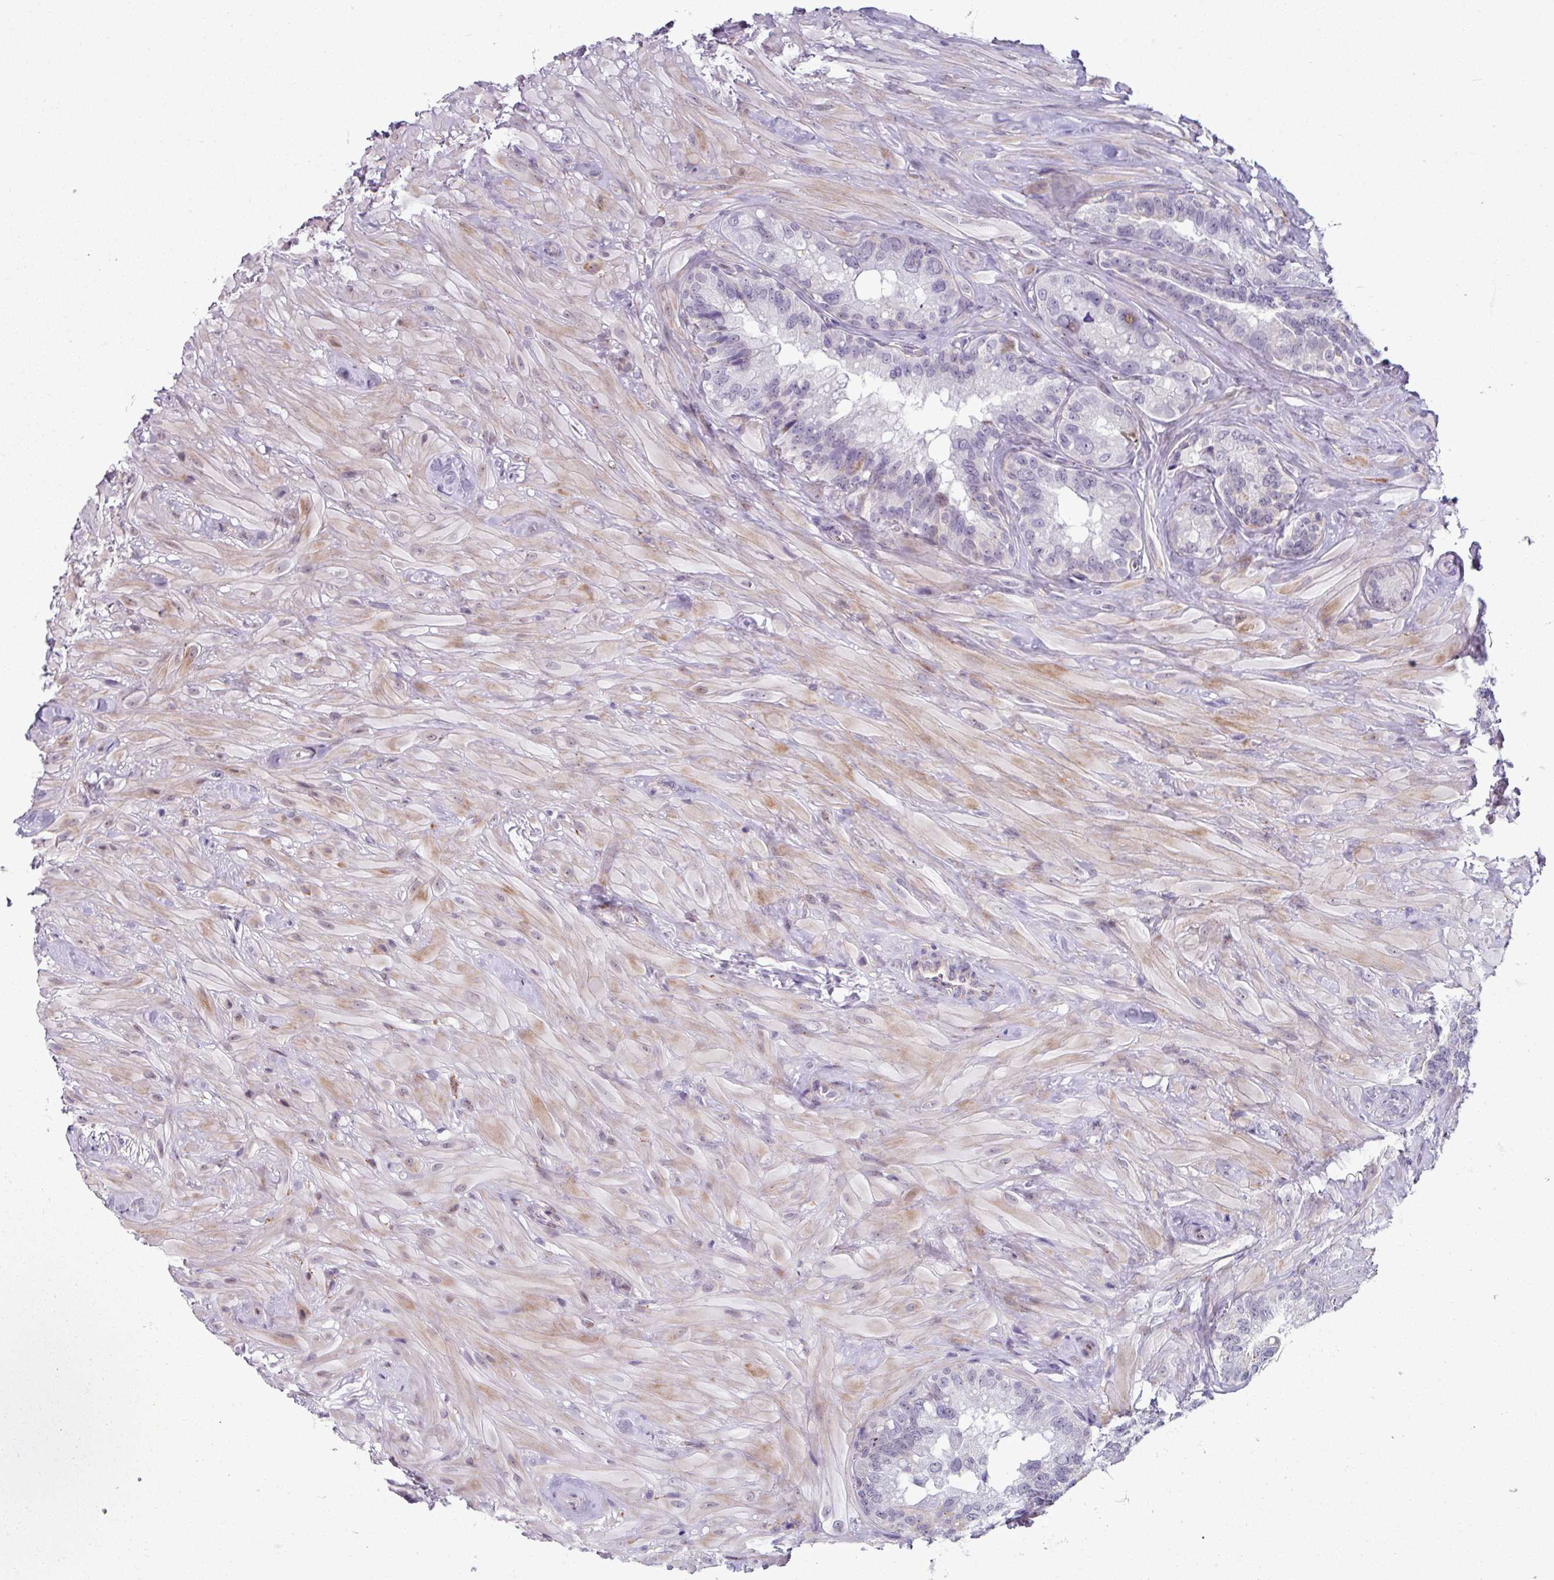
{"staining": {"intensity": "weak", "quantity": "25%-75%", "location": "cytoplasmic/membranous"}, "tissue": "seminal vesicle", "cell_type": "Glandular cells", "image_type": "normal", "snomed": [{"axis": "morphology", "description": "Normal tissue, NOS"}, {"axis": "topography", "description": "Seminal veicle"}], "caption": "A brown stain highlights weak cytoplasmic/membranous staining of a protein in glandular cells of benign human seminal vesicle.", "gene": "BMS1", "patient": {"sex": "male", "age": 60}}